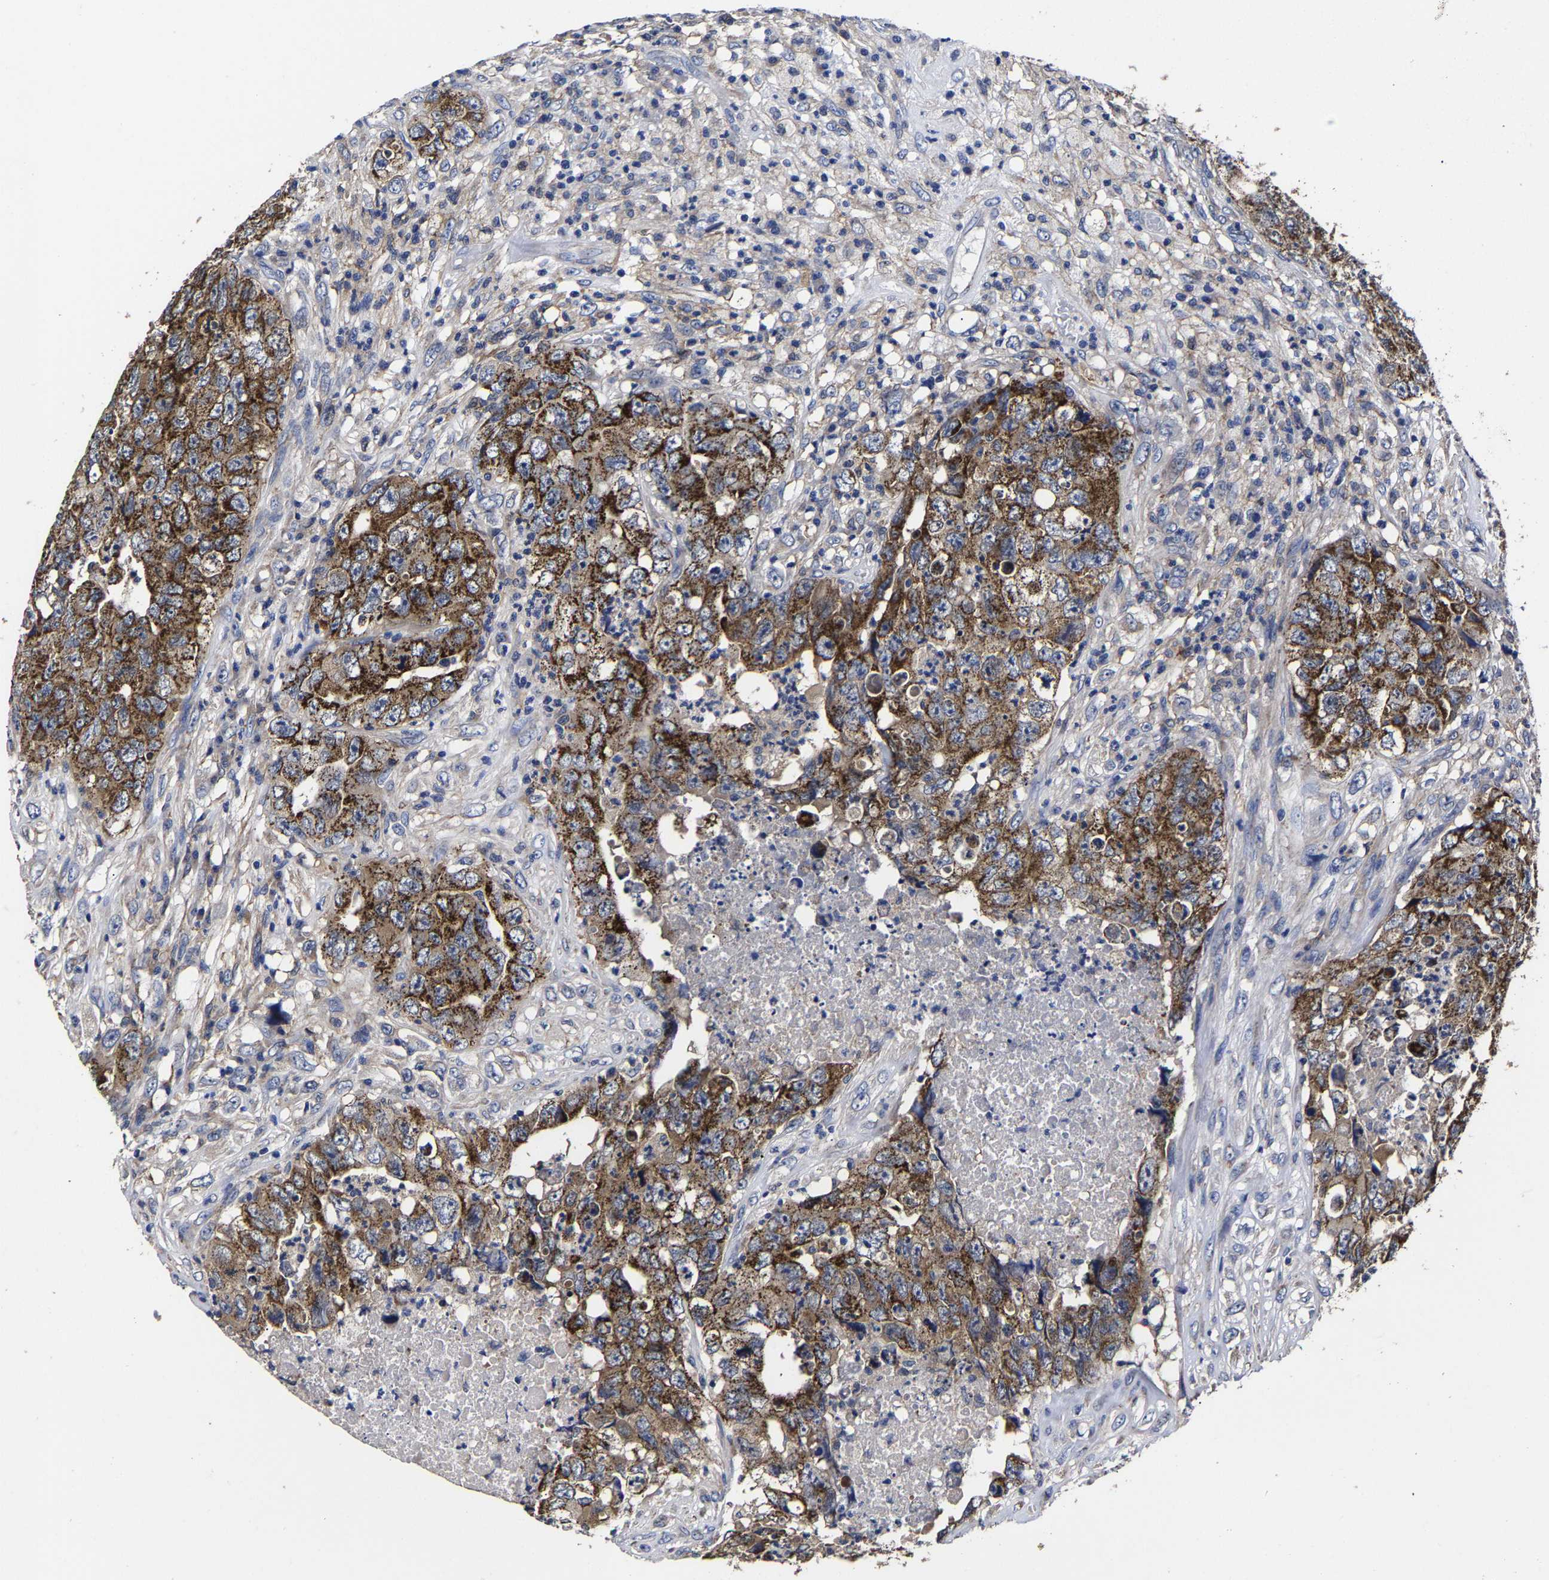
{"staining": {"intensity": "strong", "quantity": ">75%", "location": "cytoplasmic/membranous"}, "tissue": "testis cancer", "cell_type": "Tumor cells", "image_type": "cancer", "snomed": [{"axis": "morphology", "description": "Carcinoma, Embryonal, NOS"}, {"axis": "topography", "description": "Testis"}], "caption": "High-power microscopy captured an immunohistochemistry (IHC) micrograph of testis cancer, revealing strong cytoplasmic/membranous positivity in about >75% of tumor cells.", "gene": "AASS", "patient": {"sex": "male", "age": 32}}